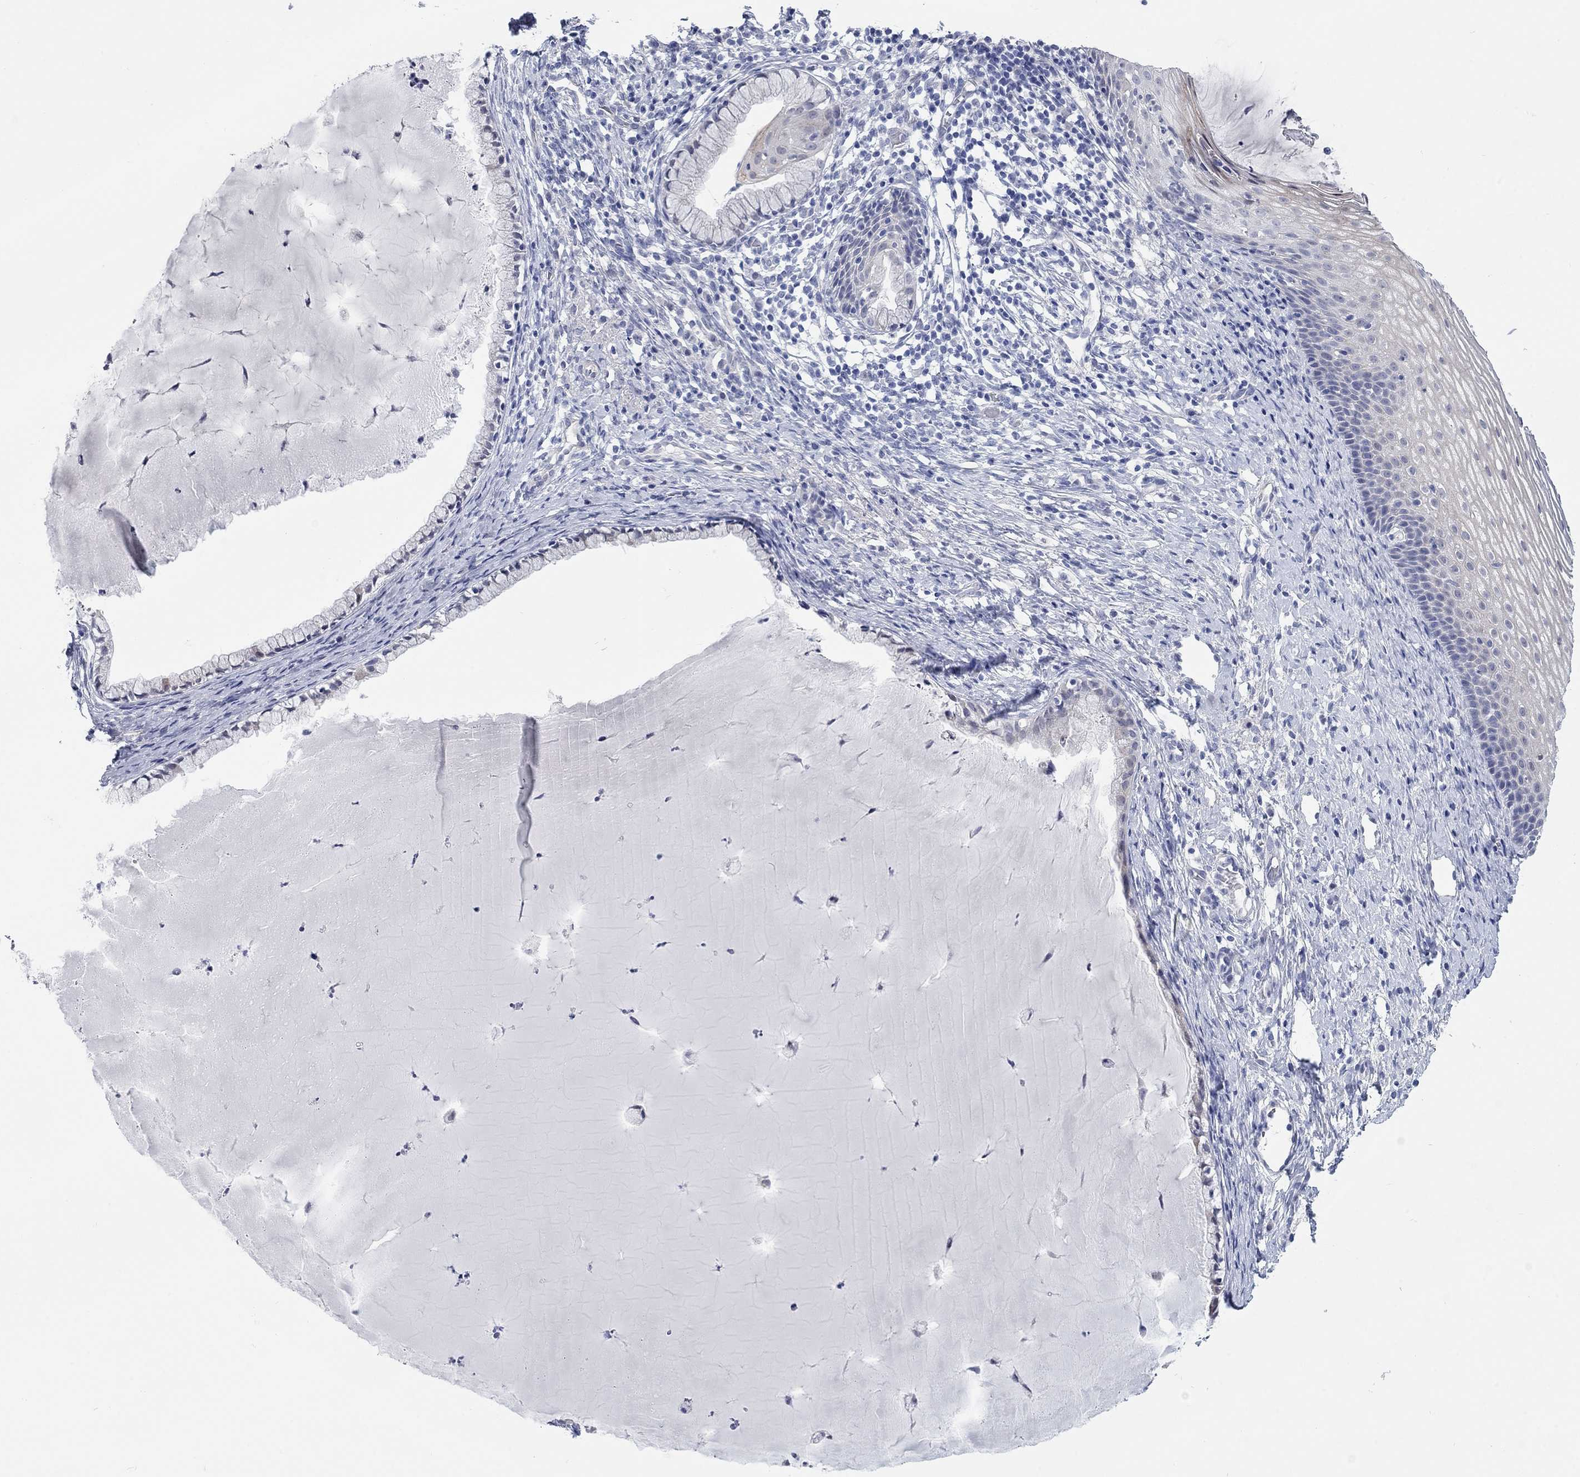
{"staining": {"intensity": "negative", "quantity": "none", "location": "none"}, "tissue": "cervix", "cell_type": "Glandular cells", "image_type": "normal", "snomed": [{"axis": "morphology", "description": "Normal tissue, NOS"}, {"axis": "topography", "description": "Cervix"}], "caption": "An immunohistochemistry (IHC) image of benign cervix is shown. There is no staining in glandular cells of cervix.", "gene": "WASF3", "patient": {"sex": "female", "age": 39}}